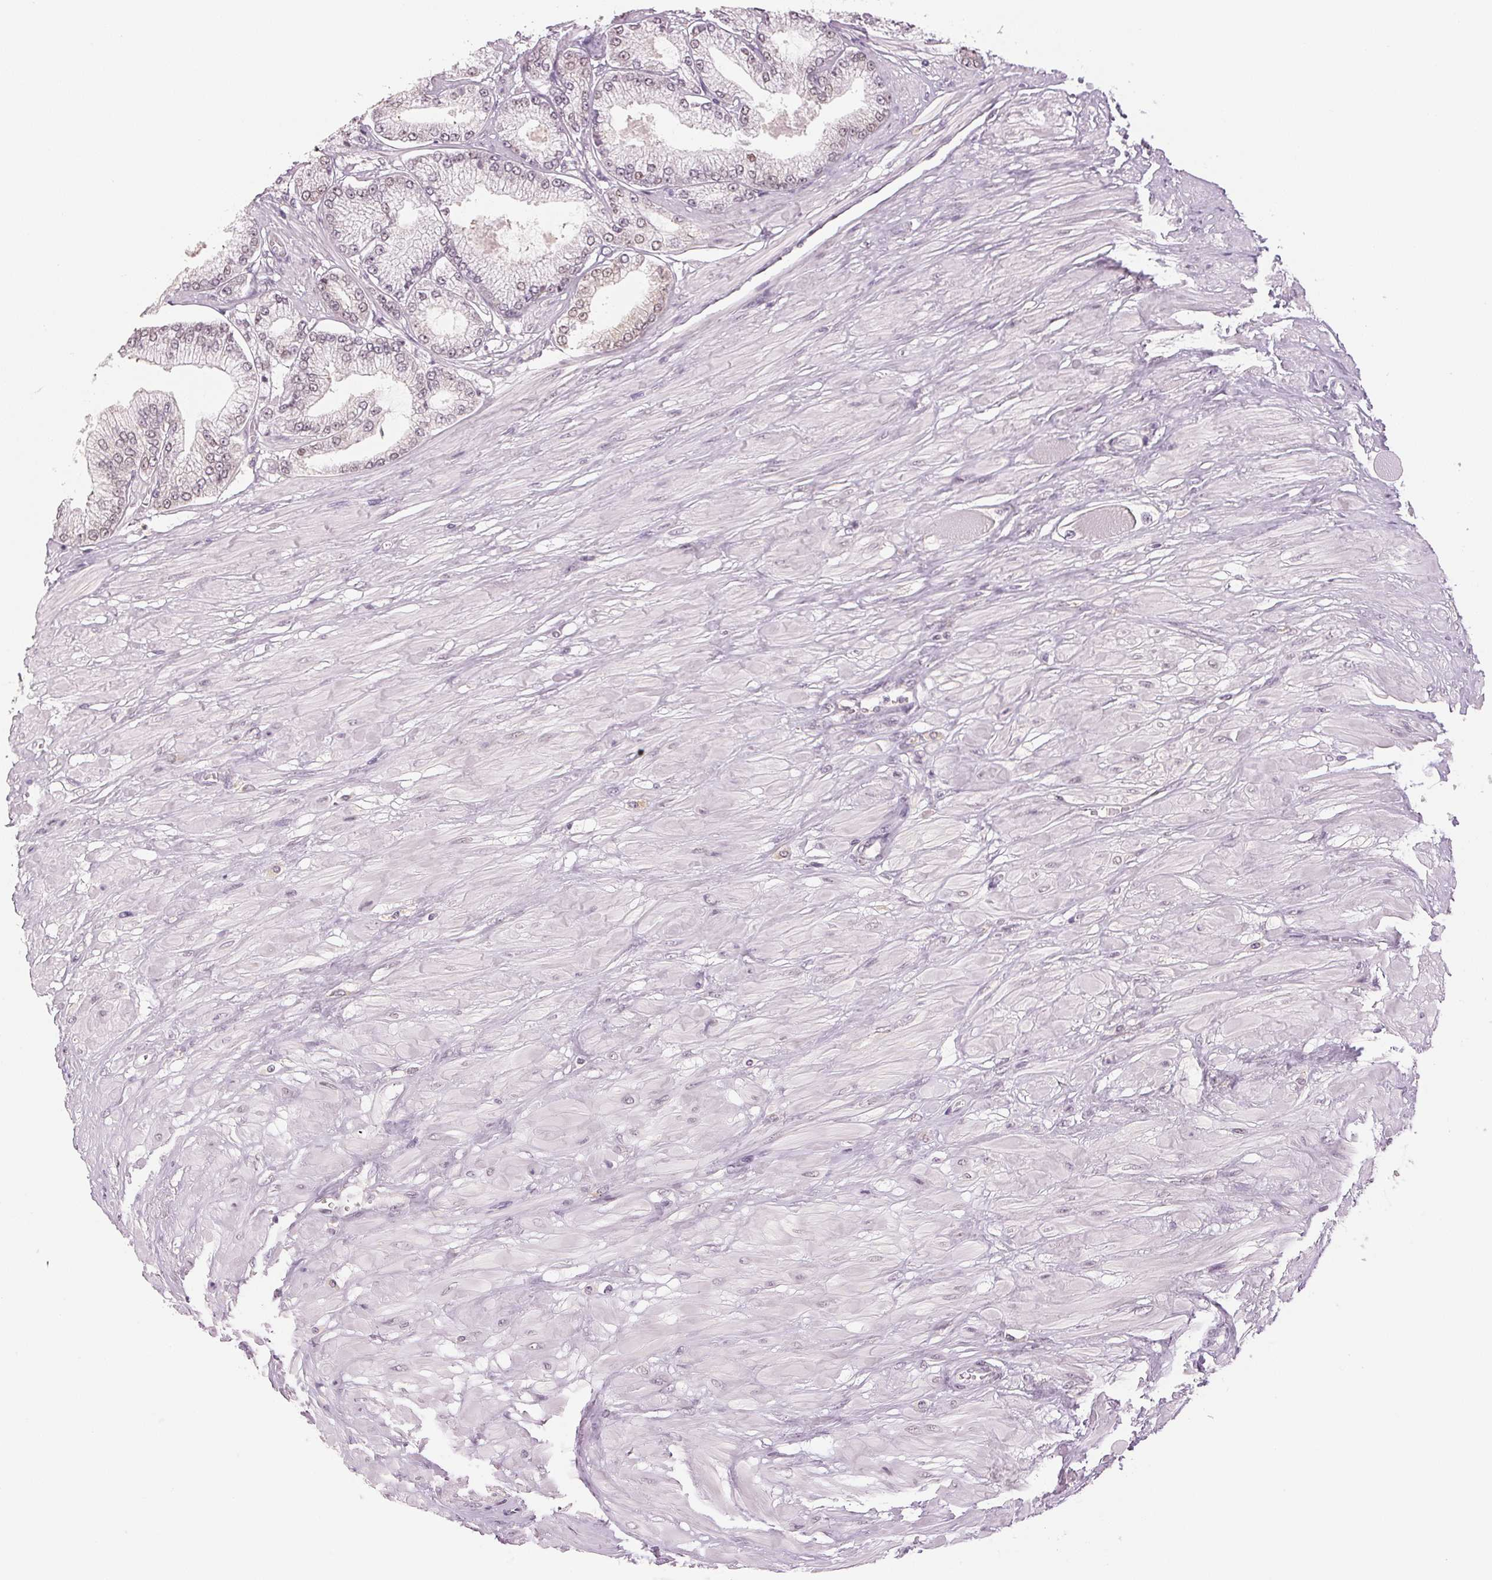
{"staining": {"intensity": "weak", "quantity": "<25%", "location": "nuclear"}, "tissue": "prostate cancer", "cell_type": "Tumor cells", "image_type": "cancer", "snomed": [{"axis": "morphology", "description": "Adenocarcinoma, Low grade"}, {"axis": "topography", "description": "Prostate"}], "caption": "The immunohistochemistry (IHC) photomicrograph has no significant positivity in tumor cells of adenocarcinoma (low-grade) (prostate) tissue. Brightfield microscopy of immunohistochemistry stained with DAB (3,3'-diaminobenzidine) (brown) and hematoxylin (blue), captured at high magnification.", "gene": "KPRP", "patient": {"sex": "male", "age": 55}}